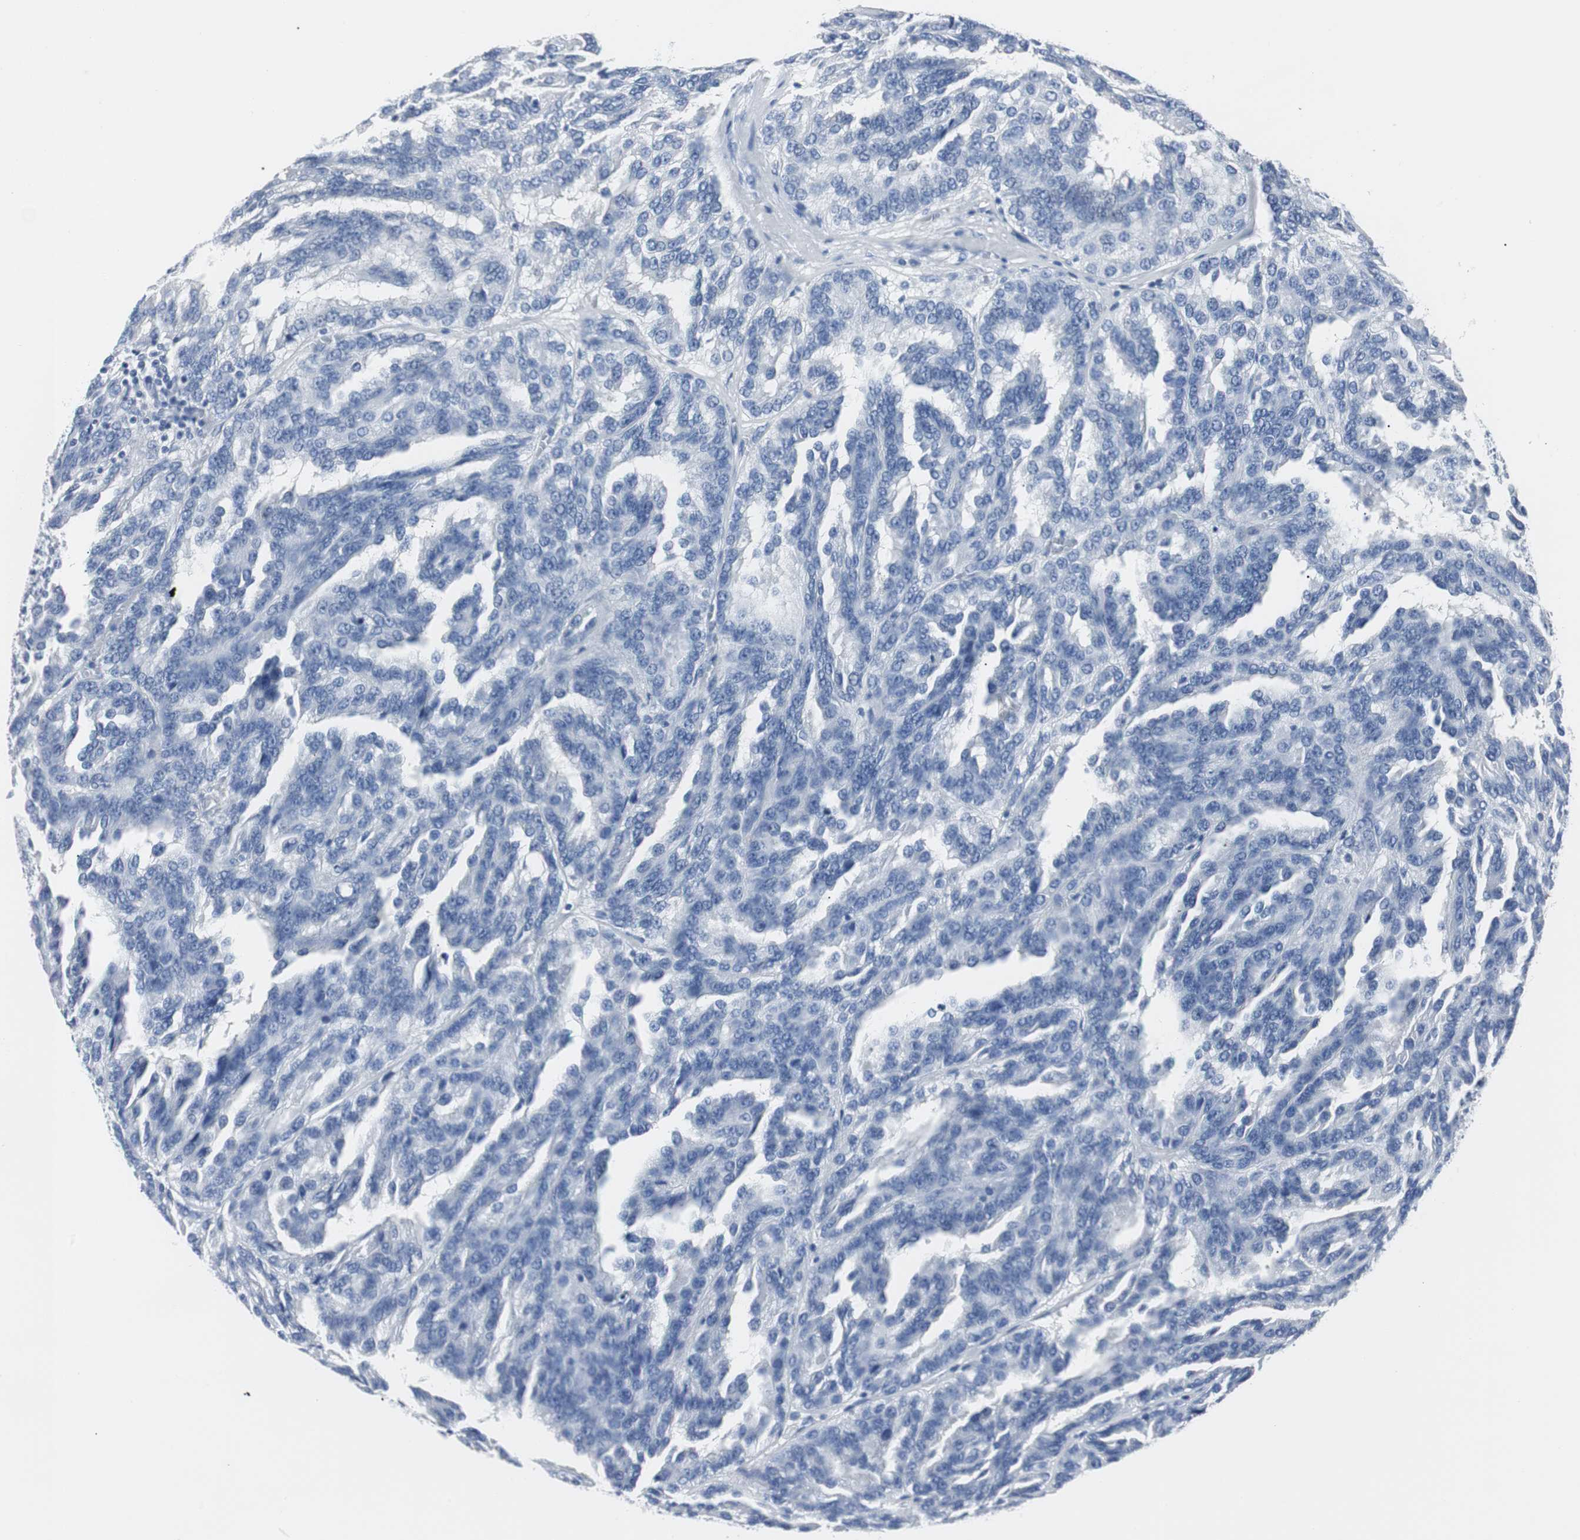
{"staining": {"intensity": "negative", "quantity": "none", "location": "none"}, "tissue": "renal cancer", "cell_type": "Tumor cells", "image_type": "cancer", "snomed": [{"axis": "morphology", "description": "Adenocarcinoma, NOS"}, {"axis": "topography", "description": "Kidney"}], "caption": "The photomicrograph reveals no staining of tumor cells in renal cancer. Brightfield microscopy of immunohistochemistry (IHC) stained with DAB (3,3'-diaminobenzidine) (brown) and hematoxylin (blue), captured at high magnification.", "gene": "GAP43", "patient": {"sex": "male", "age": 46}}